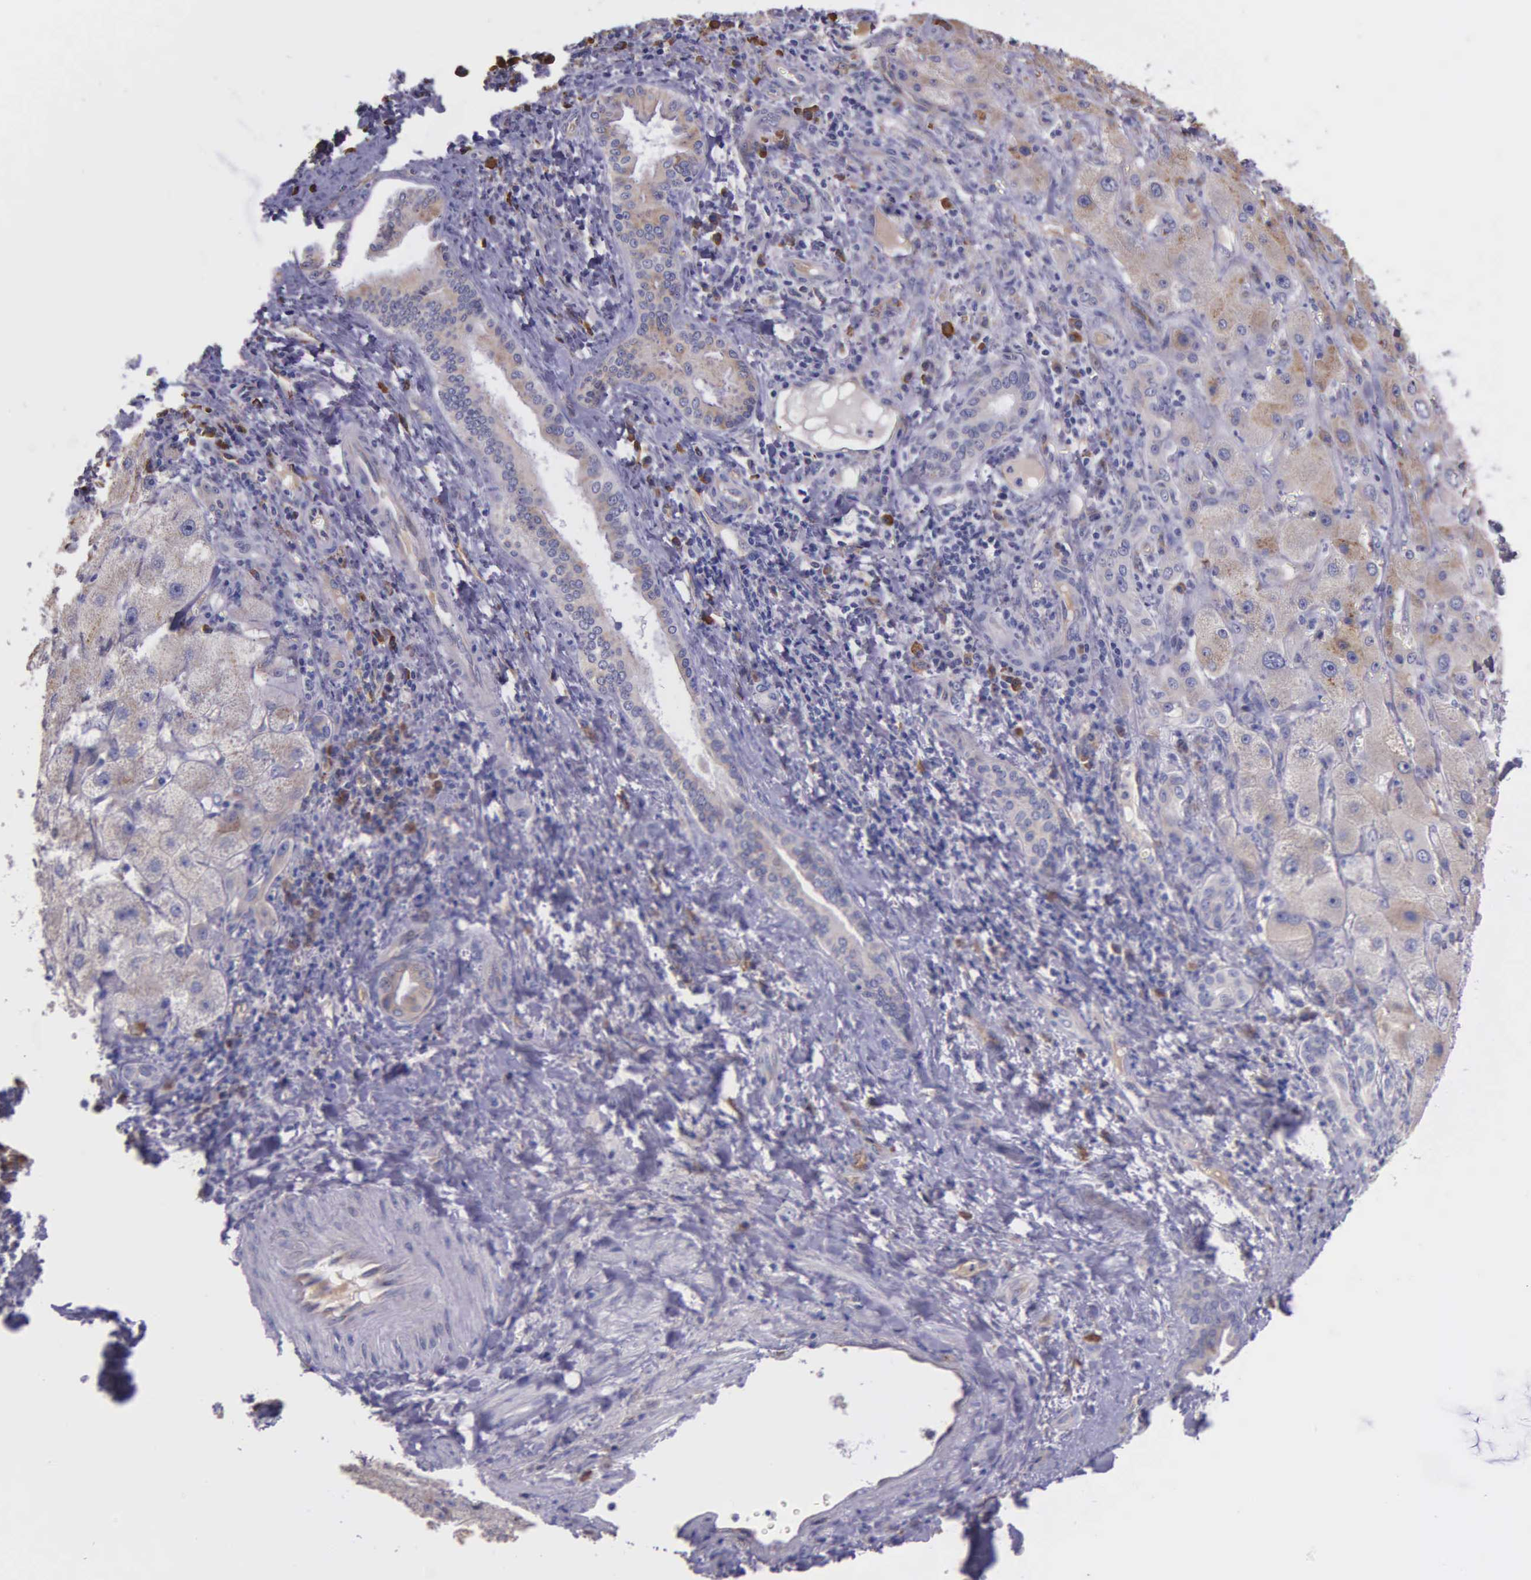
{"staining": {"intensity": "weak", "quantity": "25%-75%", "location": "cytoplasmic/membranous"}, "tissue": "liver cancer", "cell_type": "Tumor cells", "image_type": "cancer", "snomed": [{"axis": "morphology", "description": "Cholangiocarcinoma"}, {"axis": "topography", "description": "Liver"}], "caption": "Immunohistochemistry (IHC) of liver cancer displays low levels of weak cytoplasmic/membranous positivity in approximately 25%-75% of tumor cells. The staining is performed using DAB brown chromogen to label protein expression. The nuclei are counter-stained blue using hematoxylin.", "gene": "ZC3H12B", "patient": {"sex": "female", "age": 79}}